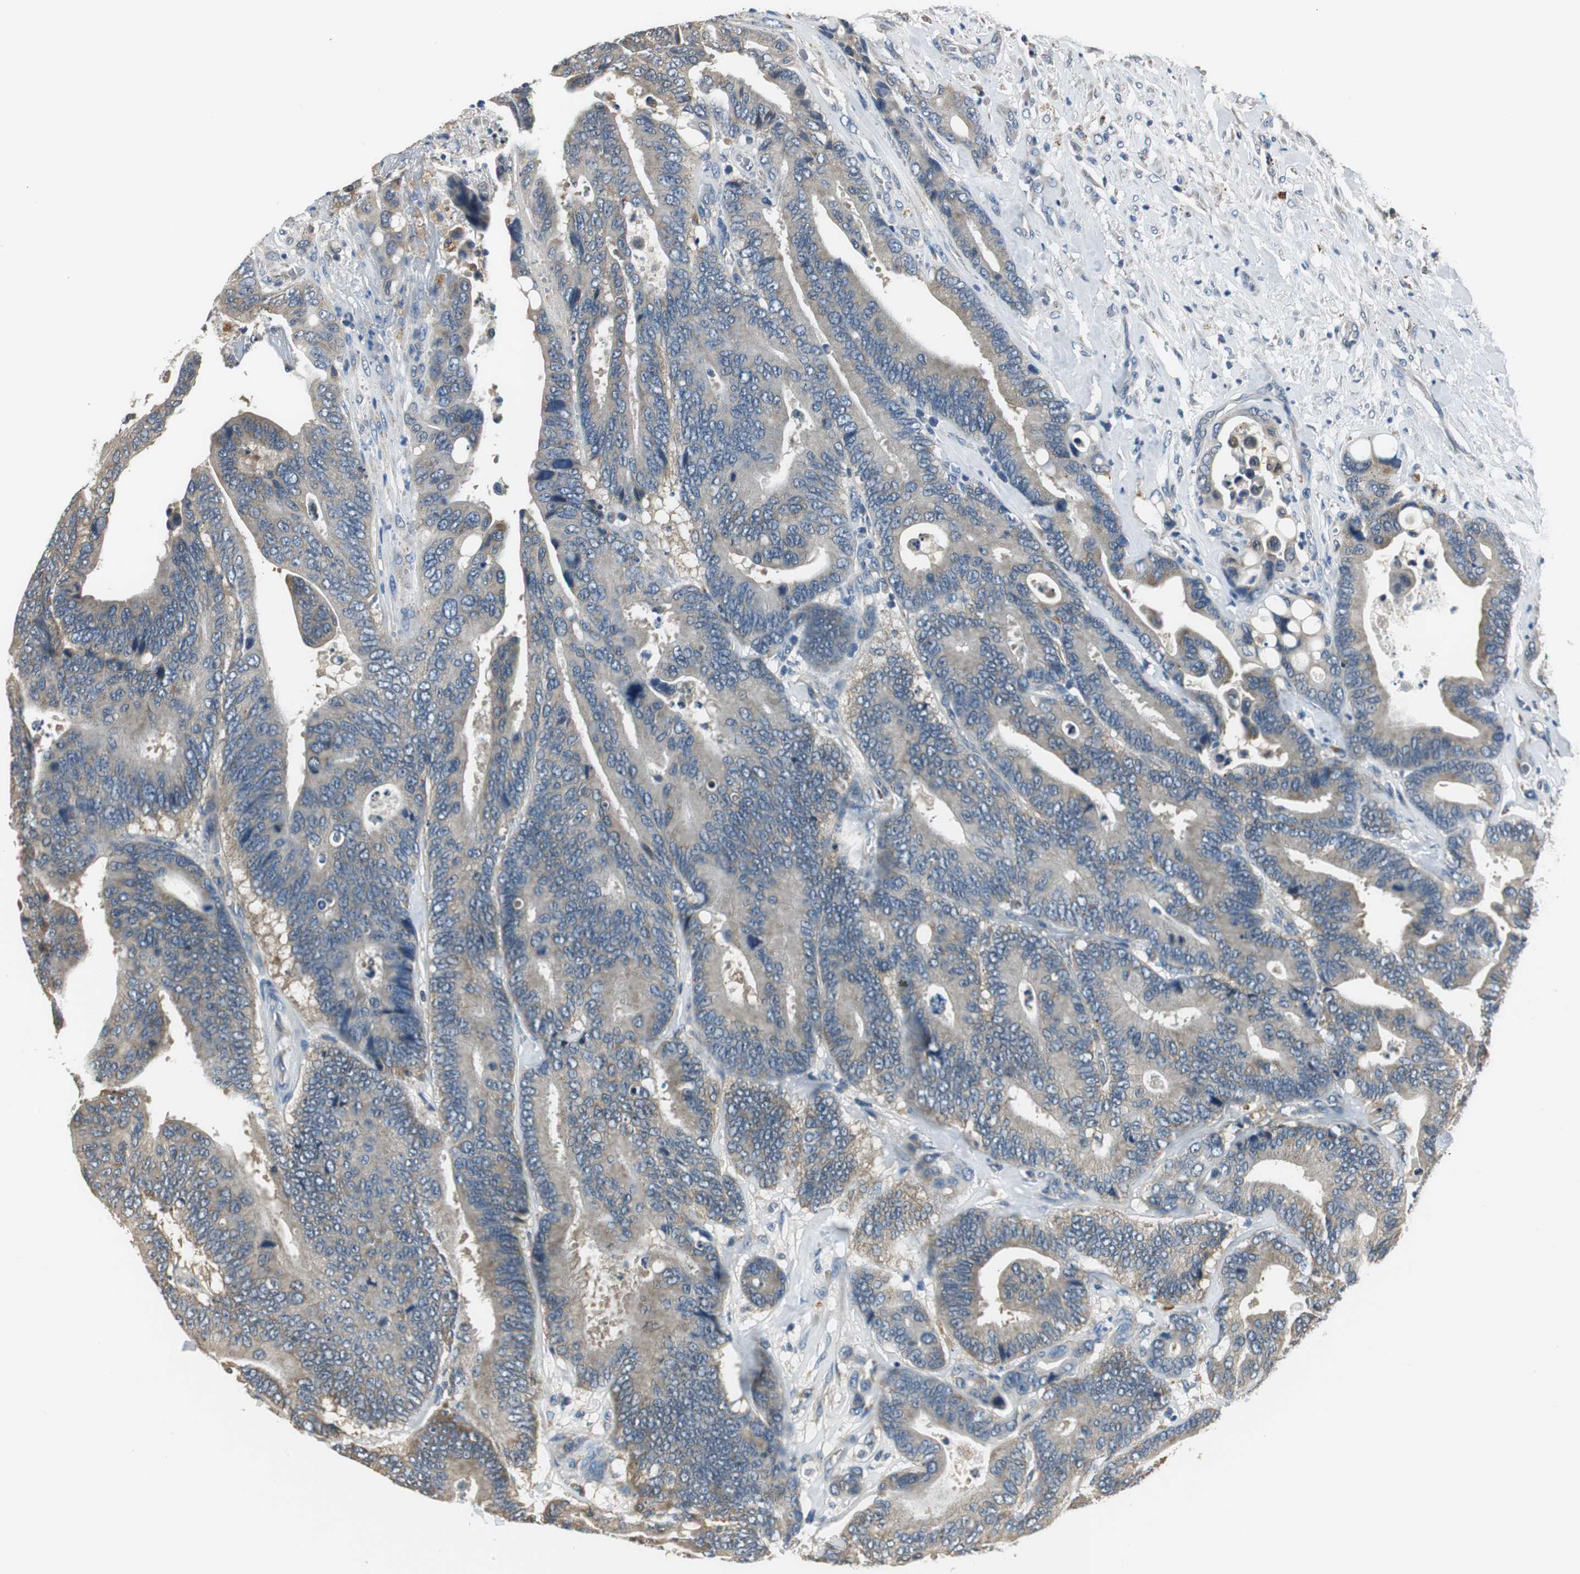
{"staining": {"intensity": "weak", "quantity": "25%-75%", "location": "cytoplasmic/membranous"}, "tissue": "colorectal cancer", "cell_type": "Tumor cells", "image_type": "cancer", "snomed": [{"axis": "morphology", "description": "Normal tissue, NOS"}, {"axis": "morphology", "description": "Adenocarcinoma, NOS"}, {"axis": "topography", "description": "Colon"}], "caption": "Immunohistochemical staining of colorectal cancer demonstrates weak cytoplasmic/membranous protein positivity in about 25%-75% of tumor cells.", "gene": "NIT1", "patient": {"sex": "male", "age": 82}}